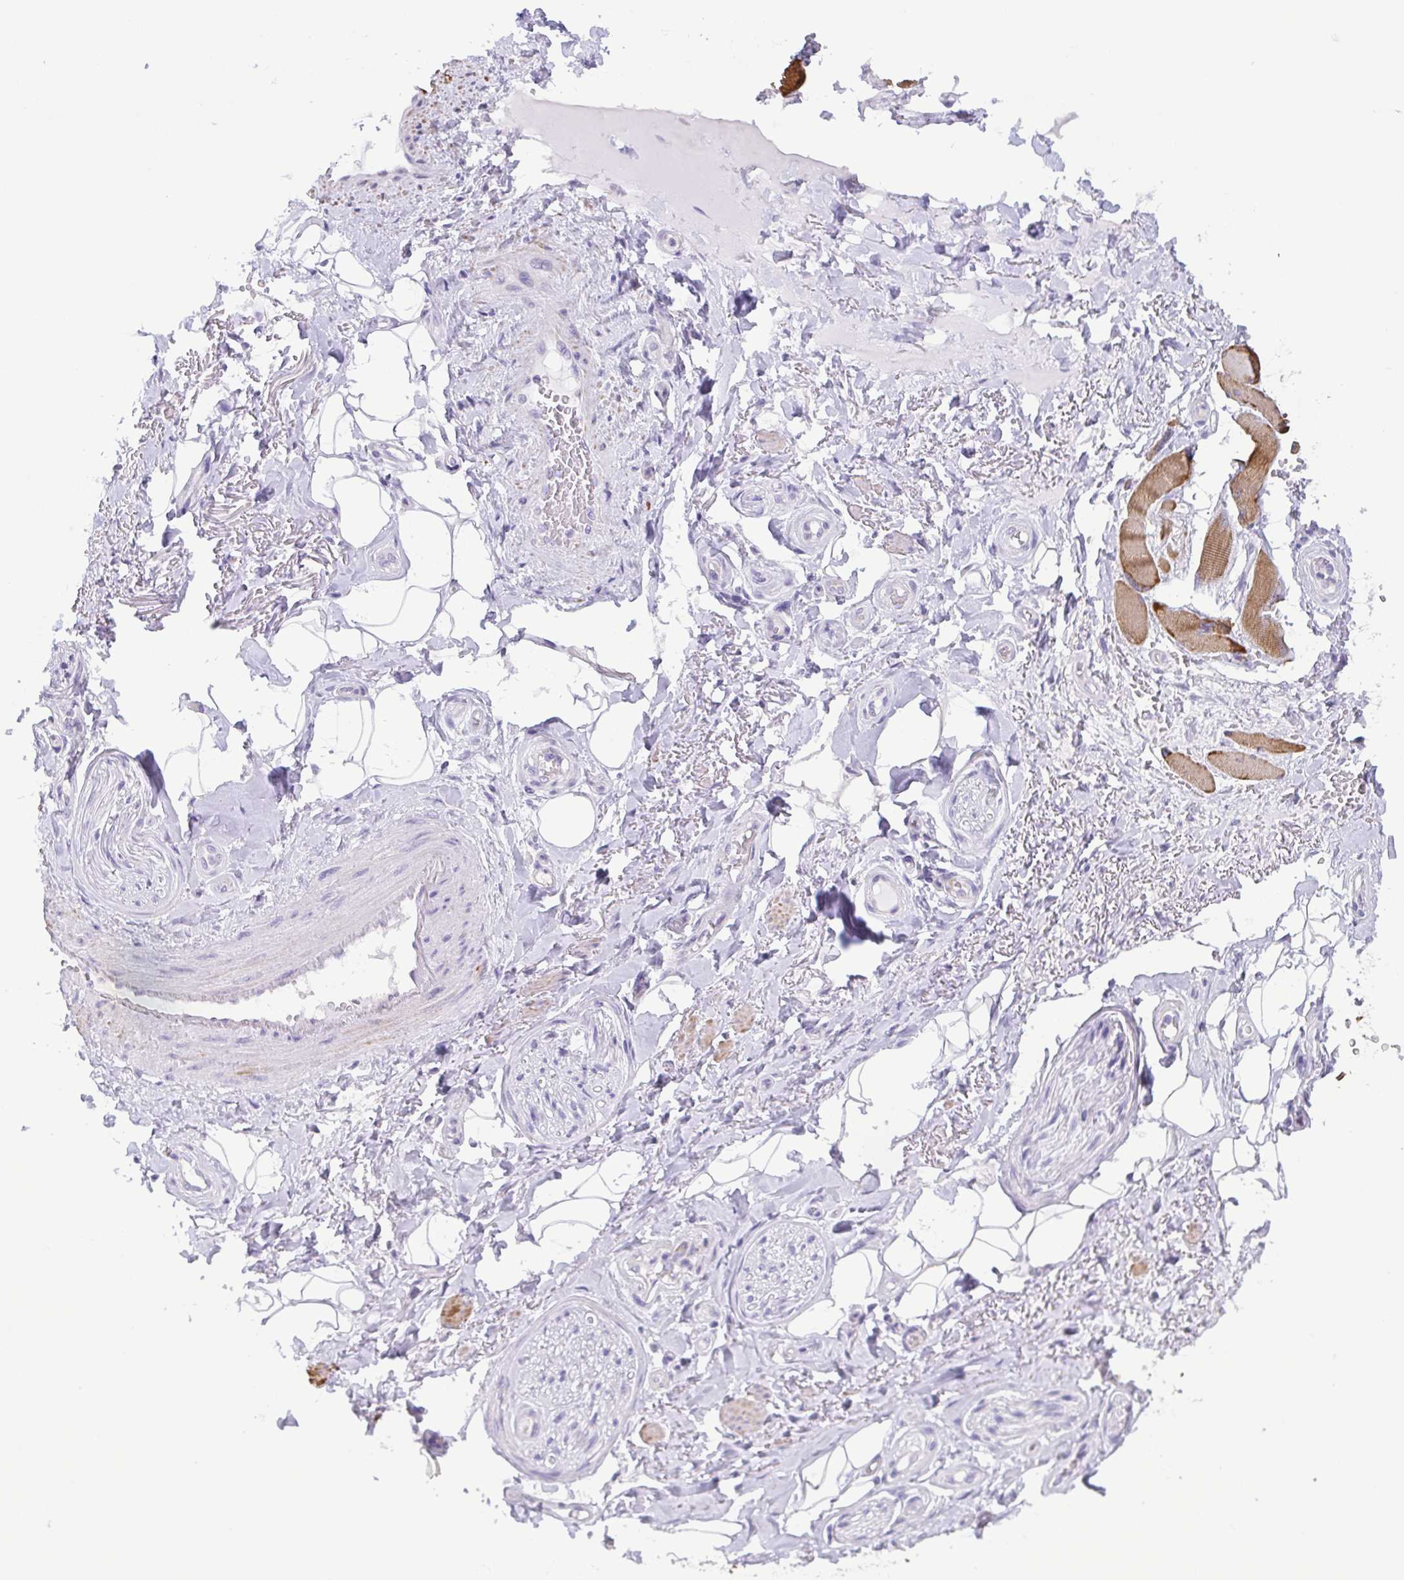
{"staining": {"intensity": "negative", "quantity": "none", "location": "none"}, "tissue": "adipose tissue", "cell_type": "Adipocytes", "image_type": "normal", "snomed": [{"axis": "morphology", "description": "Normal tissue, NOS"}, {"axis": "topography", "description": "Anal"}, {"axis": "topography", "description": "Peripheral nerve tissue"}], "caption": "Immunohistochemistry (IHC) histopathology image of benign adipose tissue: adipose tissue stained with DAB exhibits no significant protein positivity in adipocytes.", "gene": "MYL7", "patient": {"sex": "male", "age": 53}}